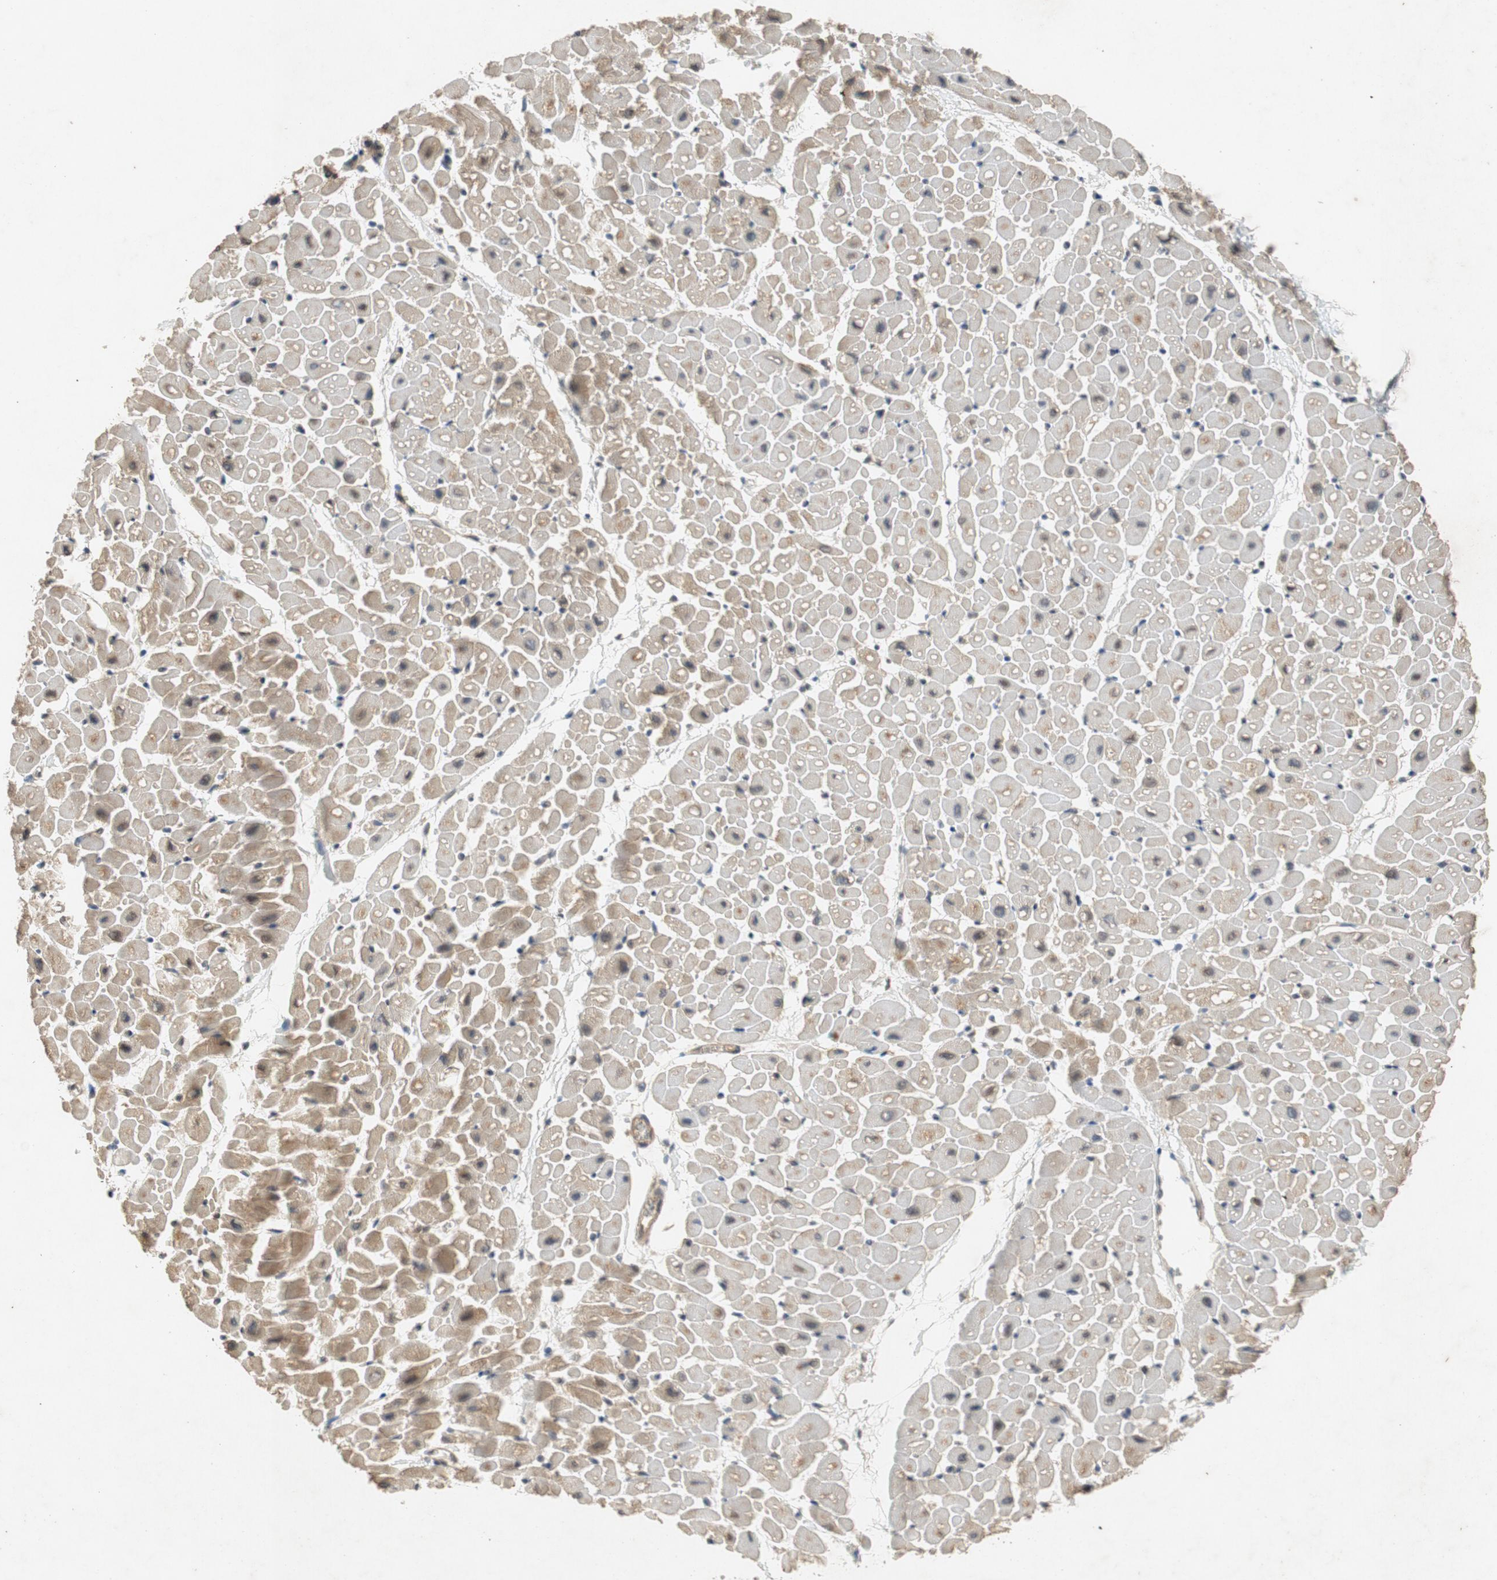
{"staining": {"intensity": "weak", "quantity": ">75%", "location": "cytoplasmic/membranous"}, "tissue": "heart muscle", "cell_type": "Cardiomyocytes", "image_type": "normal", "snomed": [{"axis": "morphology", "description": "Normal tissue, NOS"}, {"axis": "topography", "description": "Heart"}], "caption": "Immunohistochemistry (IHC) (DAB) staining of benign human heart muscle exhibits weak cytoplasmic/membranous protein expression in about >75% of cardiomyocytes.", "gene": "ATP2C1", "patient": {"sex": "male", "age": 45}}